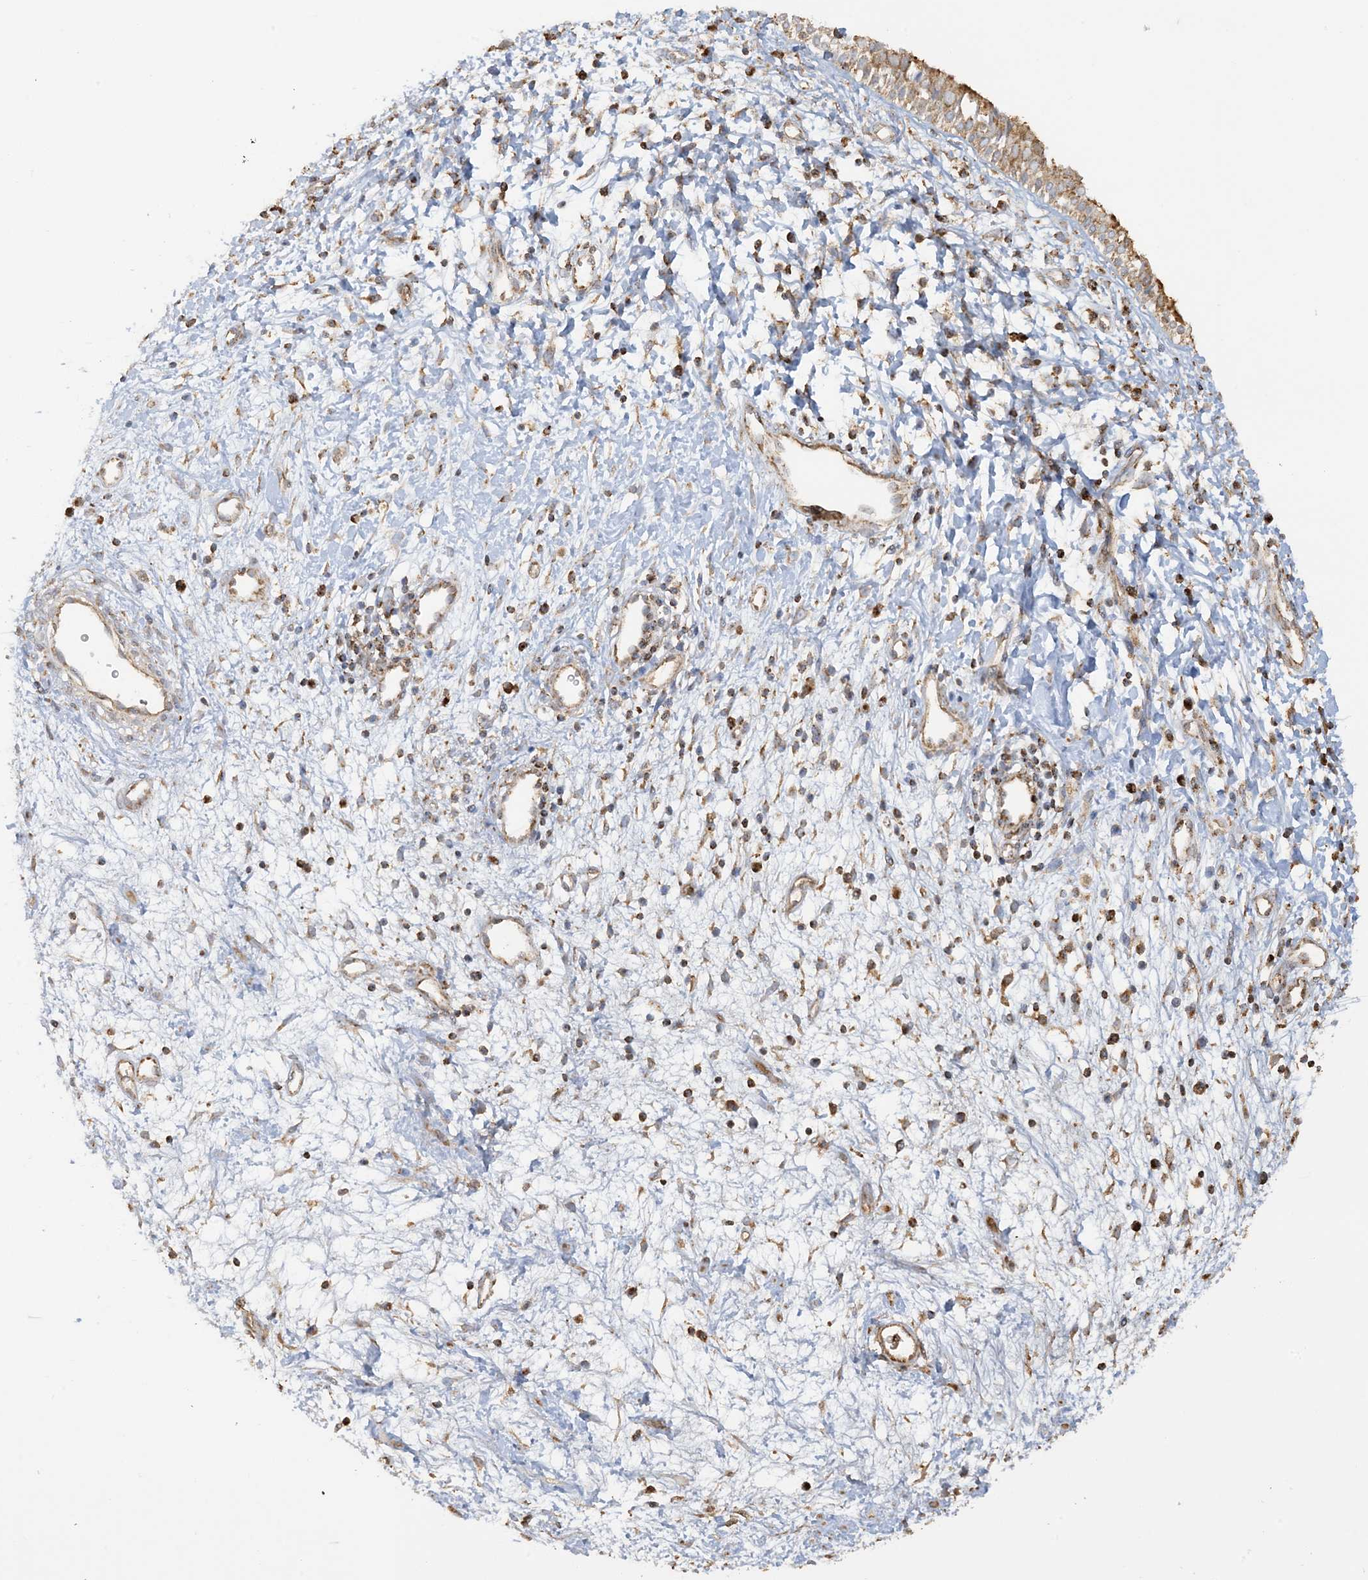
{"staining": {"intensity": "moderate", "quantity": ">75%", "location": "cytoplasmic/membranous"}, "tissue": "nasopharynx", "cell_type": "Respiratory epithelial cells", "image_type": "normal", "snomed": [{"axis": "morphology", "description": "Normal tissue, NOS"}, {"axis": "topography", "description": "Nasopharynx"}], "caption": "DAB immunohistochemical staining of unremarkable nasopharynx displays moderate cytoplasmic/membranous protein expression in about >75% of respiratory epithelial cells.", "gene": "AGA", "patient": {"sex": "male", "age": 22}}